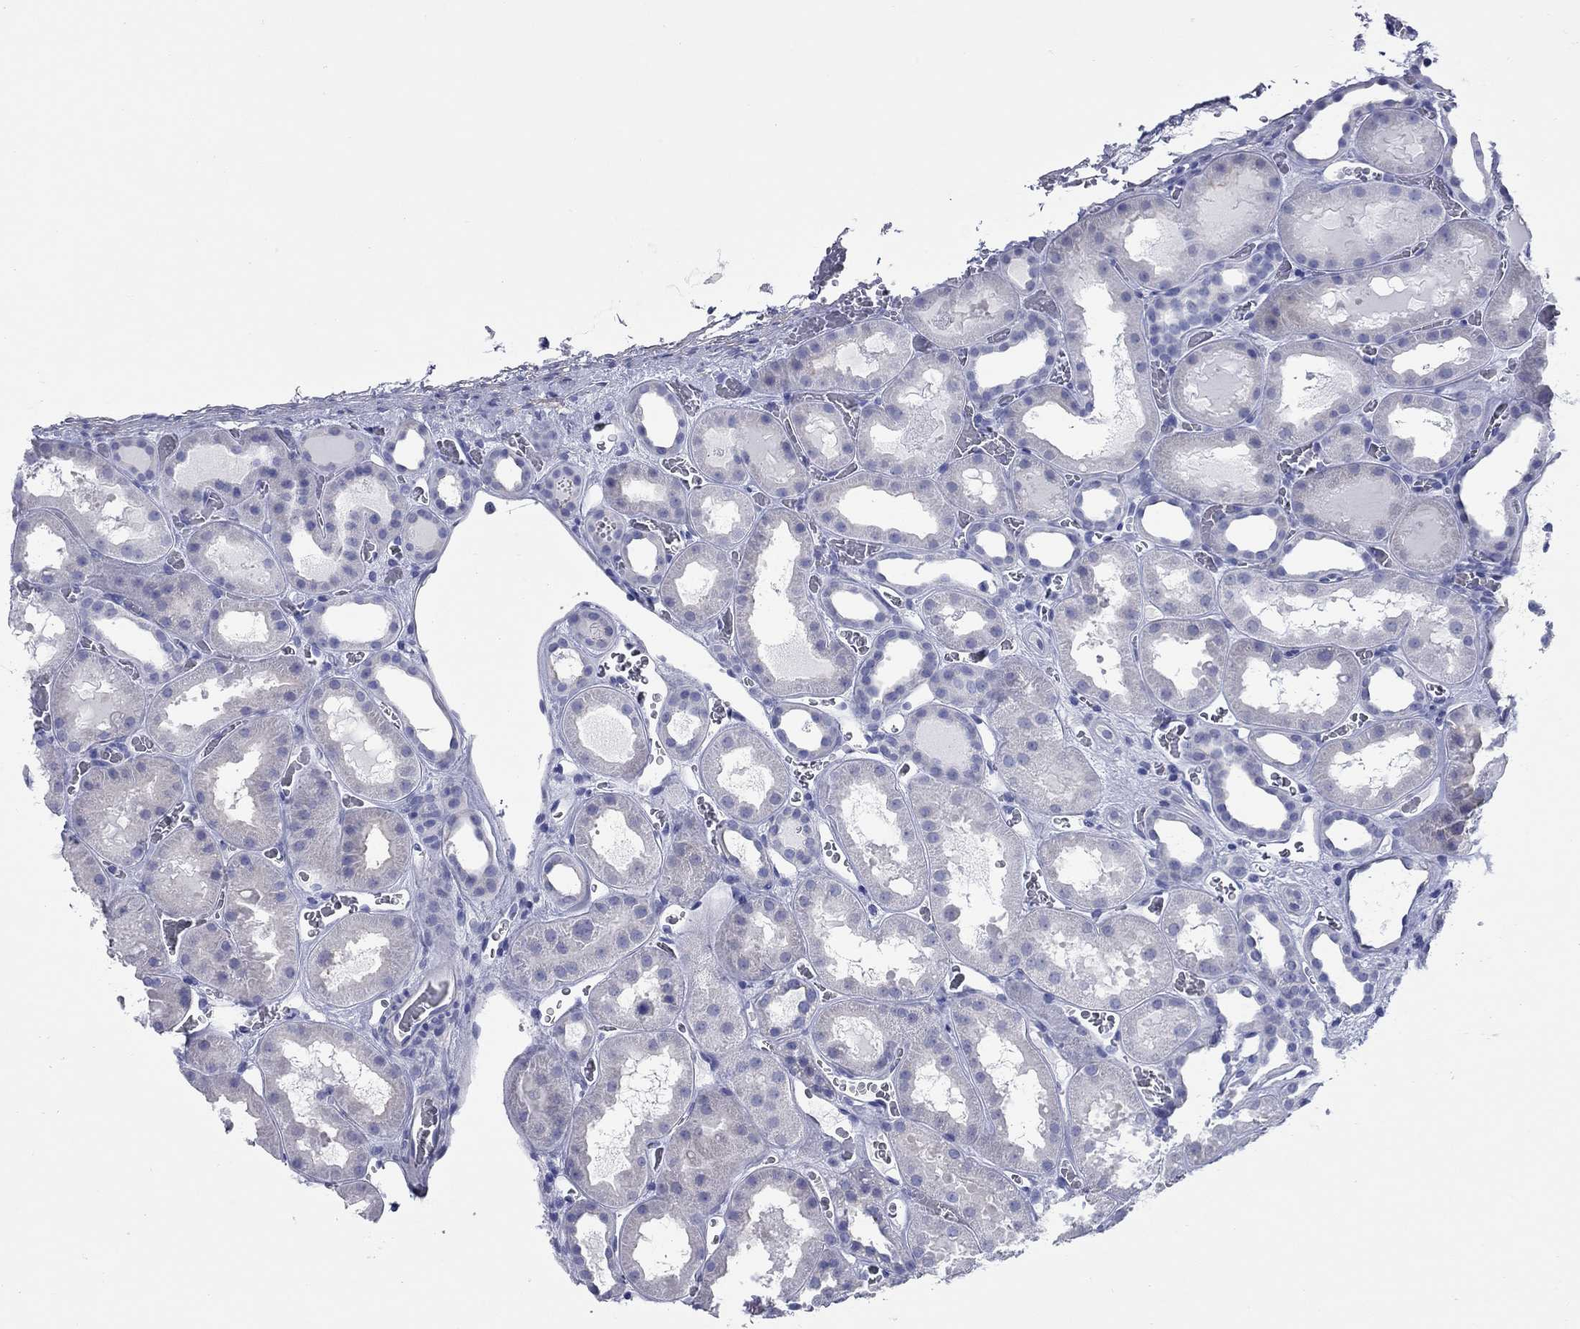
{"staining": {"intensity": "weak", "quantity": "25%-75%", "location": "cytoplasmic/membranous"}, "tissue": "kidney", "cell_type": "Cells in glomeruli", "image_type": "normal", "snomed": [{"axis": "morphology", "description": "Normal tissue, NOS"}, {"axis": "topography", "description": "Kidney"}], "caption": "Weak cytoplasmic/membranous expression for a protein is identified in approximately 25%-75% of cells in glomeruli of unremarkable kidney using immunohistochemistry (IHC).", "gene": "CCNA1", "patient": {"sex": "female", "age": 41}}